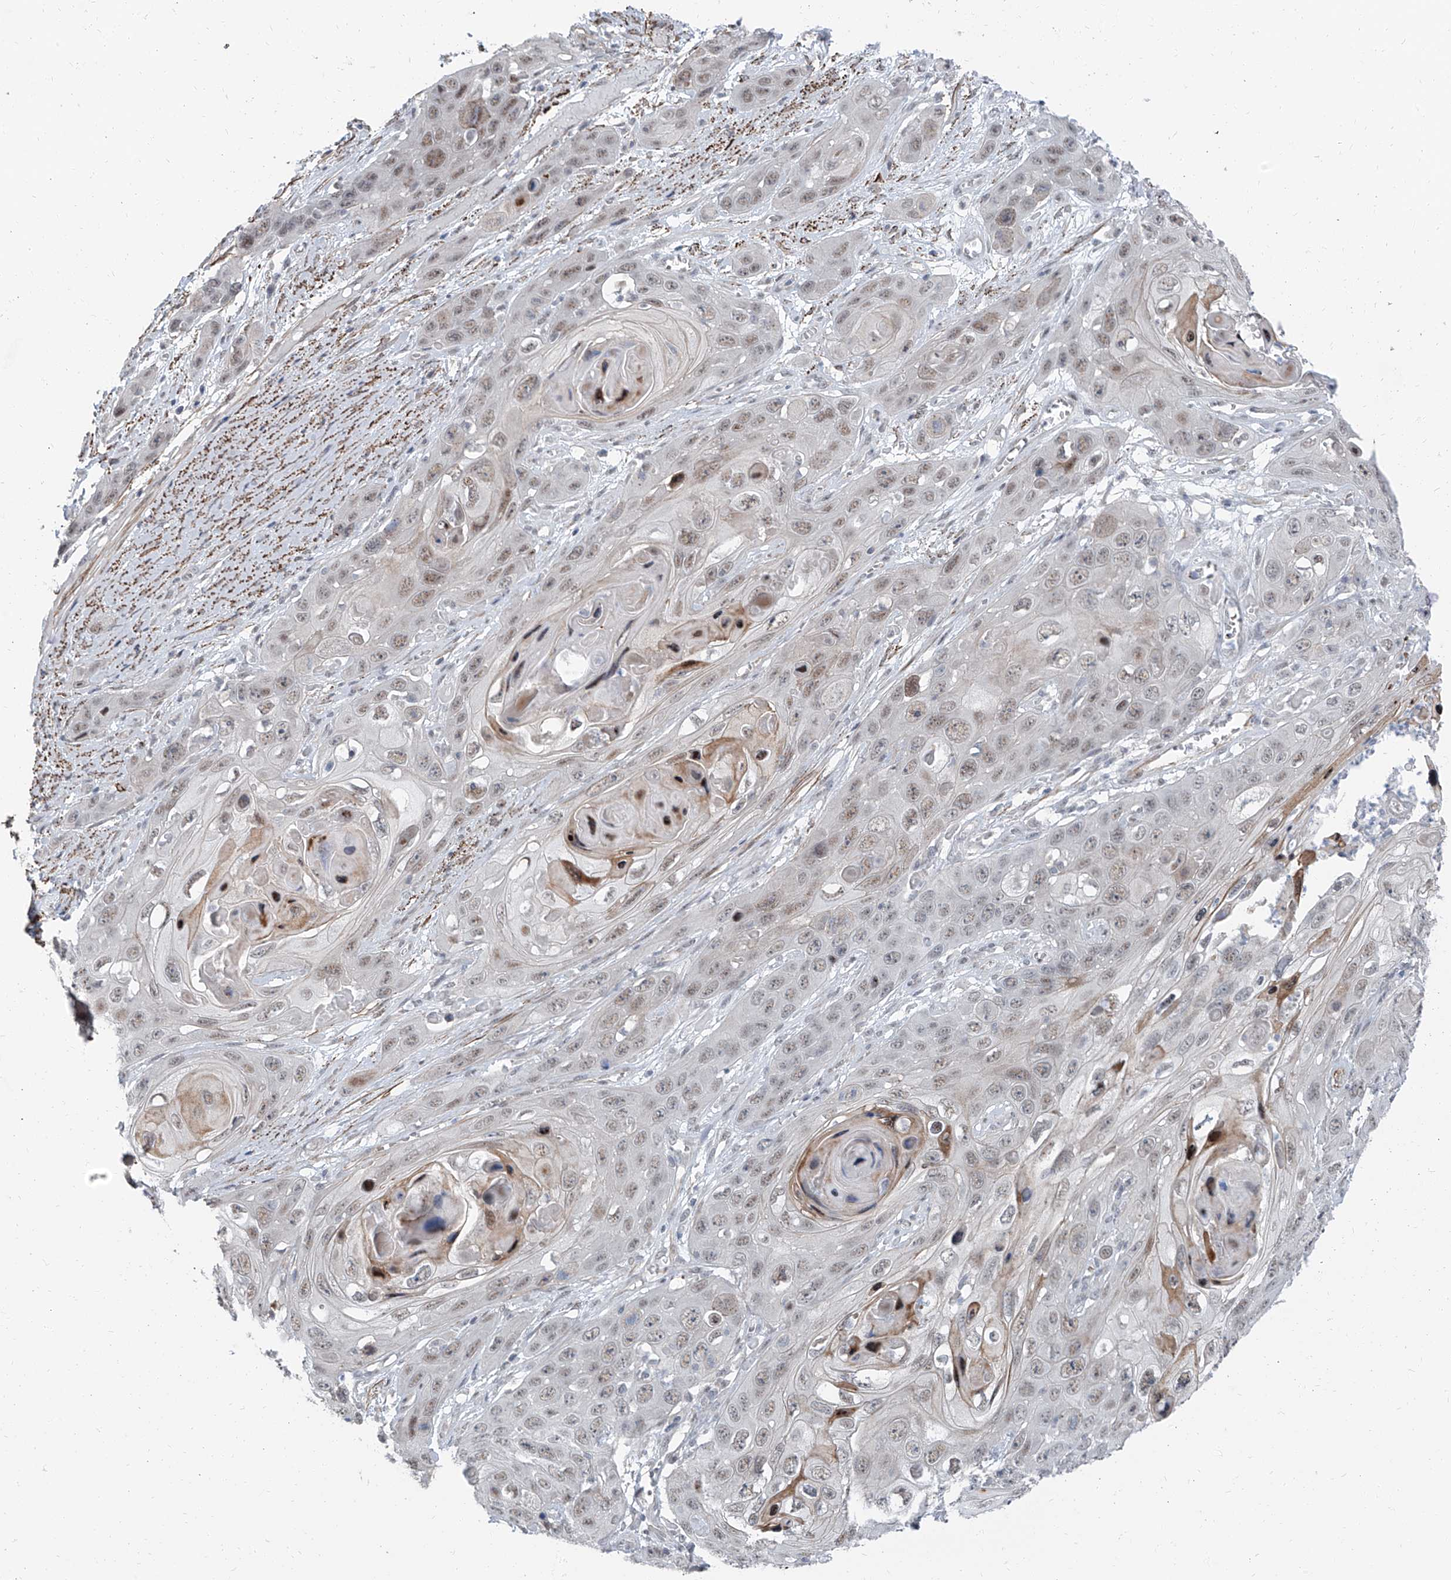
{"staining": {"intensity": "weak", "quantity": "25%-75%", "location": "nuclear"}, "tissue": "skin cancer", "cell_type": "Tumor cells", "image_type": "cancer", "snomed": [{"axis": "morphology", "description": "Squamous cell carcinoma, NOS"}, {"axis": "topography", "description": "Skin"}], "caption": "Brown immunohistochemical staining in human skin squamous cell carcinoma shows weak nuclear expression in about 25%-75% of tumor cells.", "gene": "TXLNB", "patient": {"sex": "male", "age": 55}}